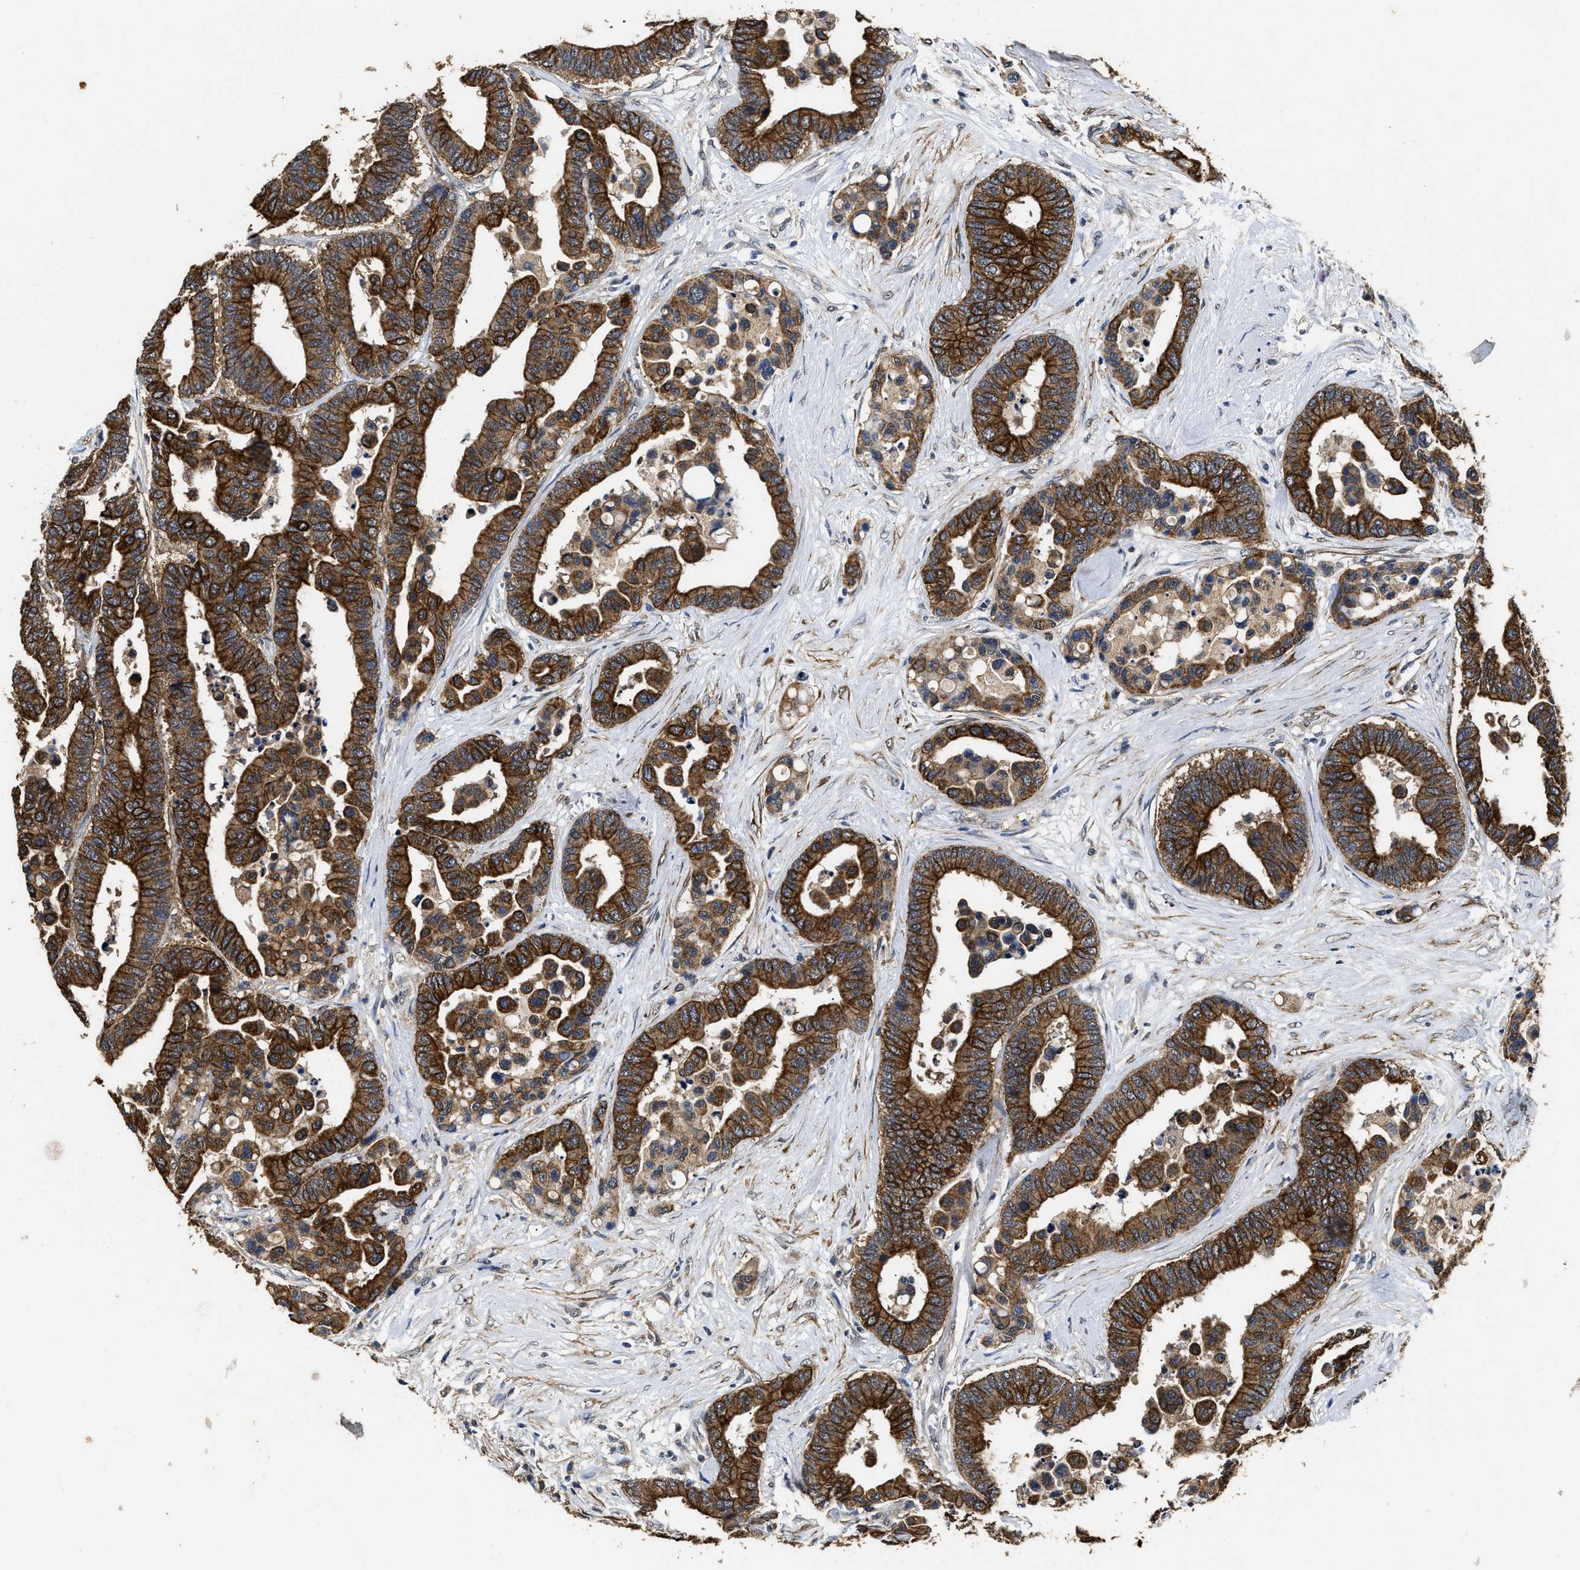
{"staining": {"intensity": "strong", "quantity": ">75%", "location": "cytoplasmic/membranous"}, "tissue": "colorectal cancer", "cell_type": "Tumor cells", "image_type": "cancer", "snomed": [{"axis": "morphology", "description": "Normal tissue, NOS"}, {"axis": "morphology", "description": "Adenocarcinoma, NOS"}, {"axis": "topography", "description": "Colon"}], "caption": "IHC (DAB) staining of colorectal adenocarcinoma shows strong cytoplasmic/membranous protein positivity in about >75% of tumor cells.", "gene": "CTNNA1", "patient": {"sex": "male", "age": 82}}